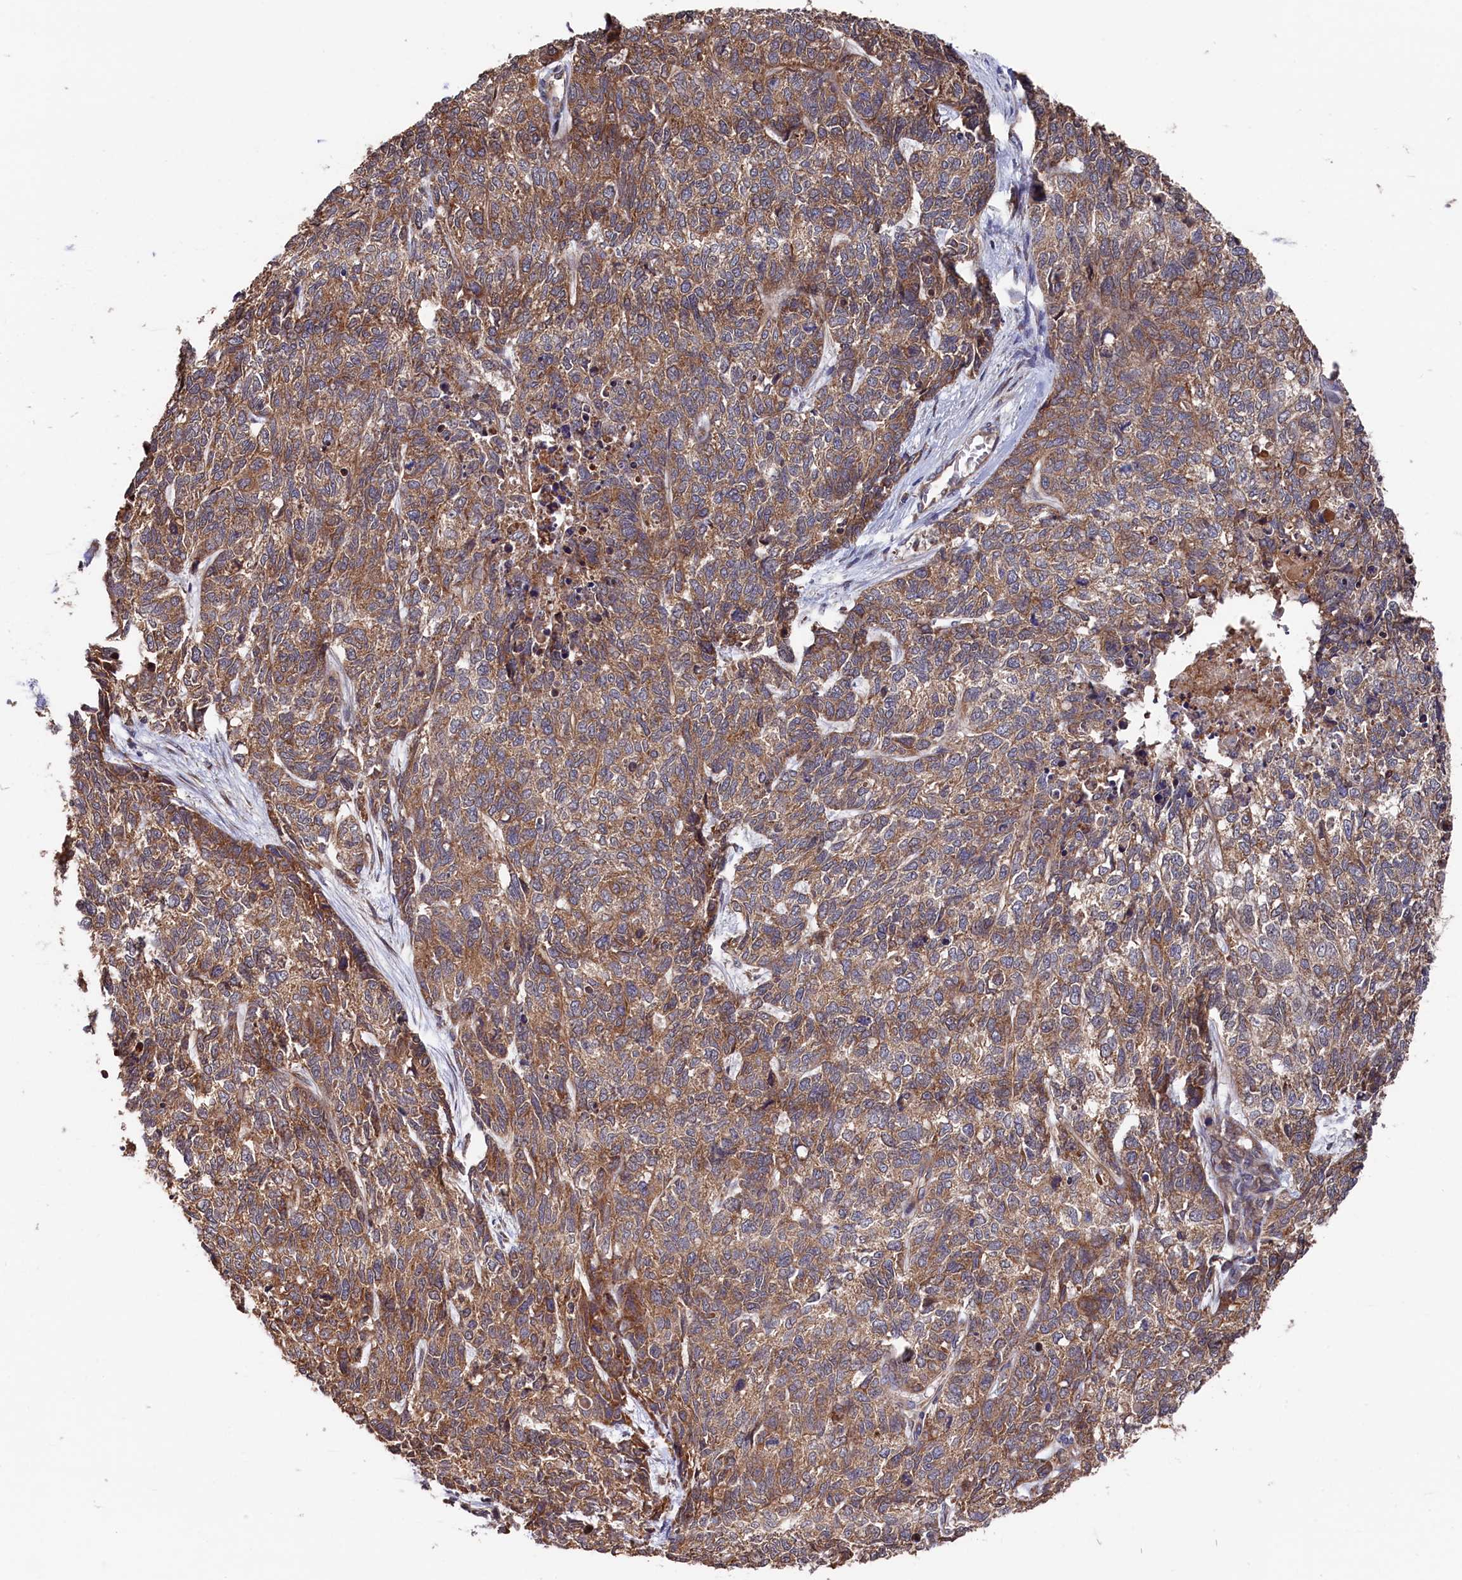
{"staining": {"intensity": "moderate", "quantity": ">75%", "location": "cytoplasmic/membranous"}, "tissue": "cervical cancer", "cell_type": "Tumor cells", "image_type": "cancer", "snomed": [{"axis": "morphology", "description": "Squamous cell carcinoma, NOS"}, {"axis": "topography", "description": "Cervix"}], "caption": "Immunohistochemical staining of squamous cell carcinoma (cervical) displays medium levels of moderate cytoplasmic/membranous expression in about >75% of tumor cells.", "gene": "SLC12A4", "patient": {"sex": "female", "age": 63}}